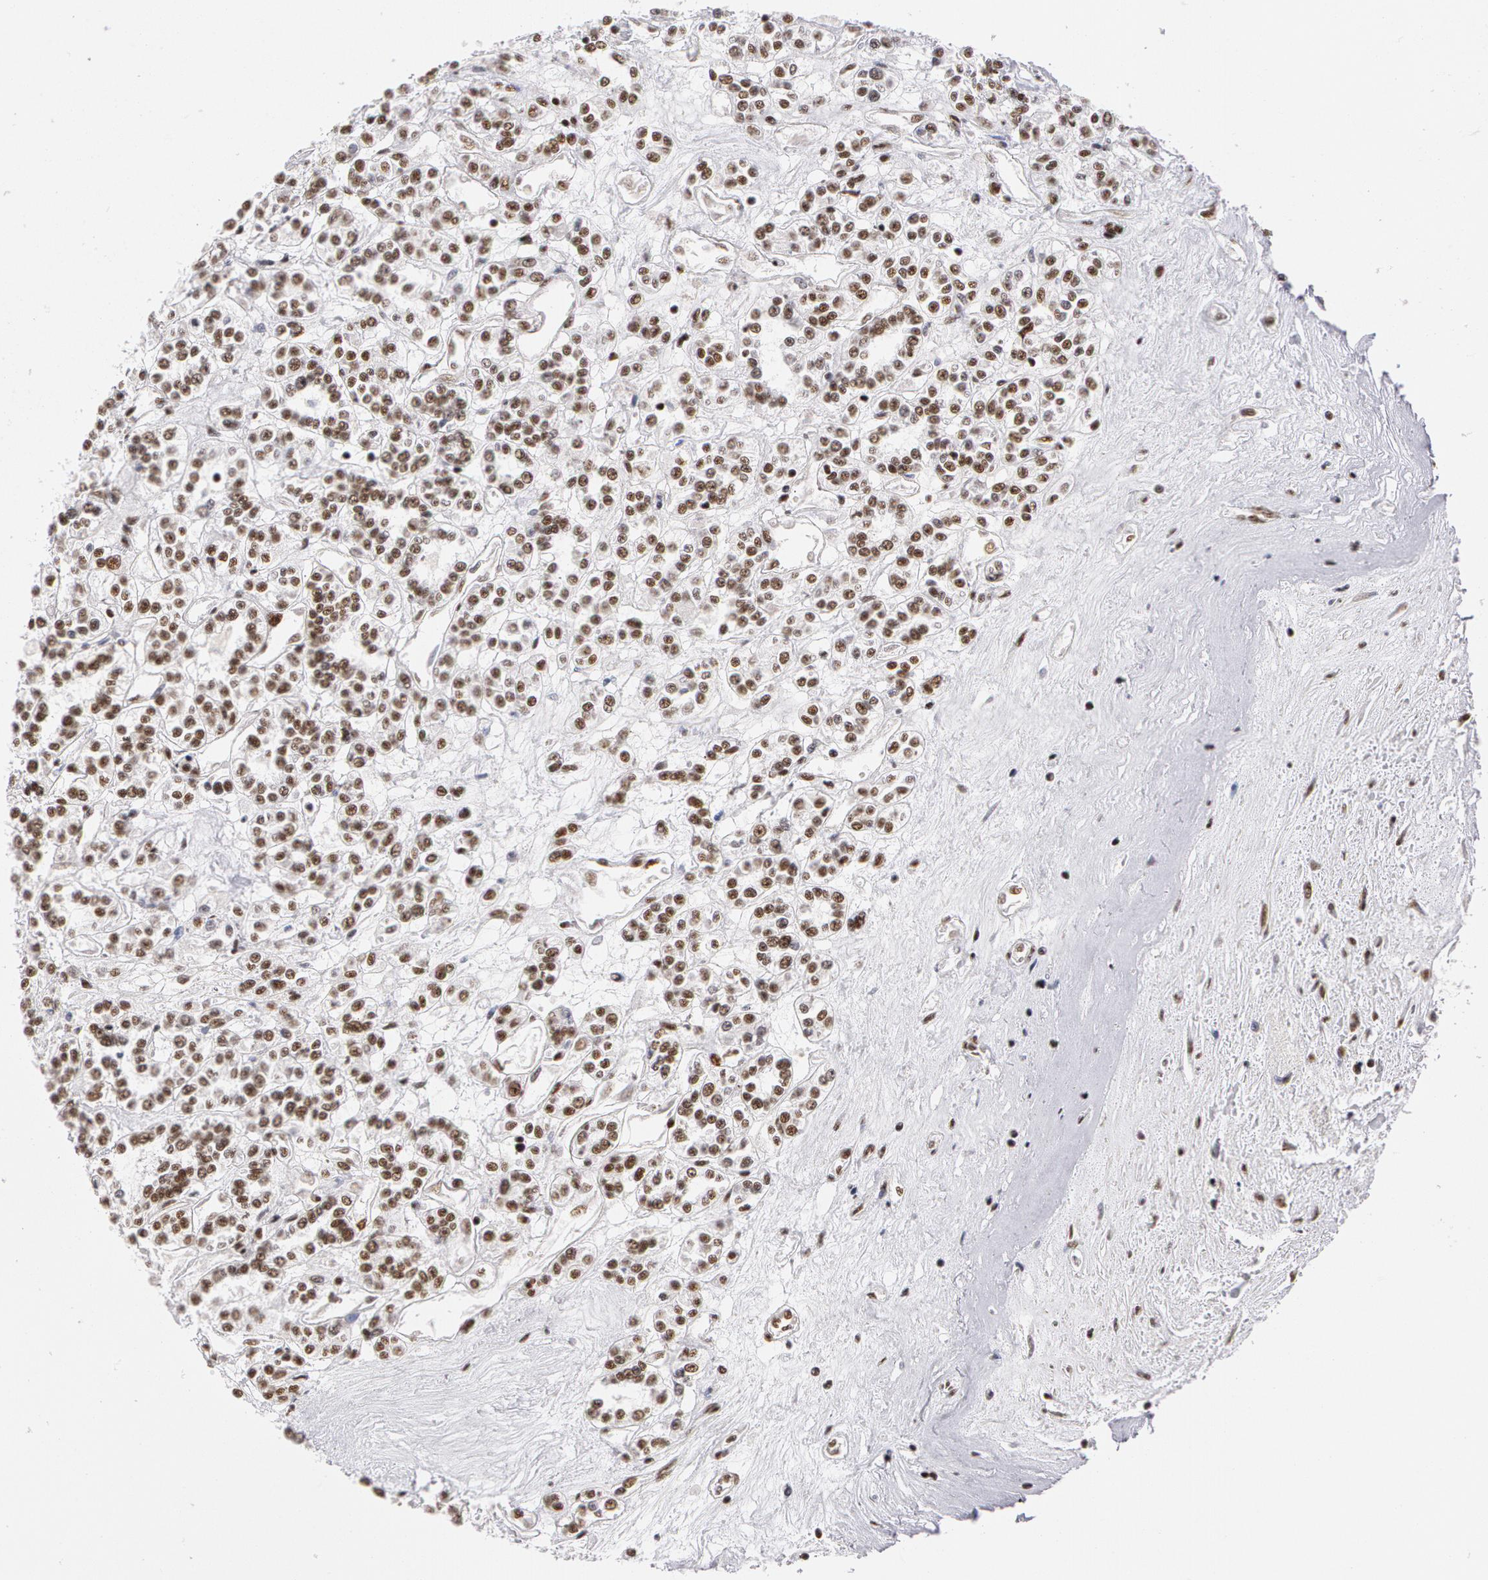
{"staining": {"intensity": "moderate", "quantity": "25%-75%", "location": "nuclear"}, "tissue": "renal cancer", "cell_type": "Tumor cells", "image_type": "cancer", "snomed": [{"axis": "morphology", "description": "Adenocarcinoma, NOS"}, {"axis": "topography", "description": "Kidney"}], "caption": "Renal cancer (adenocarcinoma) was stained to show a protein in brown. There is medium levels of moderate nuclear expression in about 25%-75% of tumor cells.", "gene": "PNN", "patient": {"sex": "female", "age": 76}}